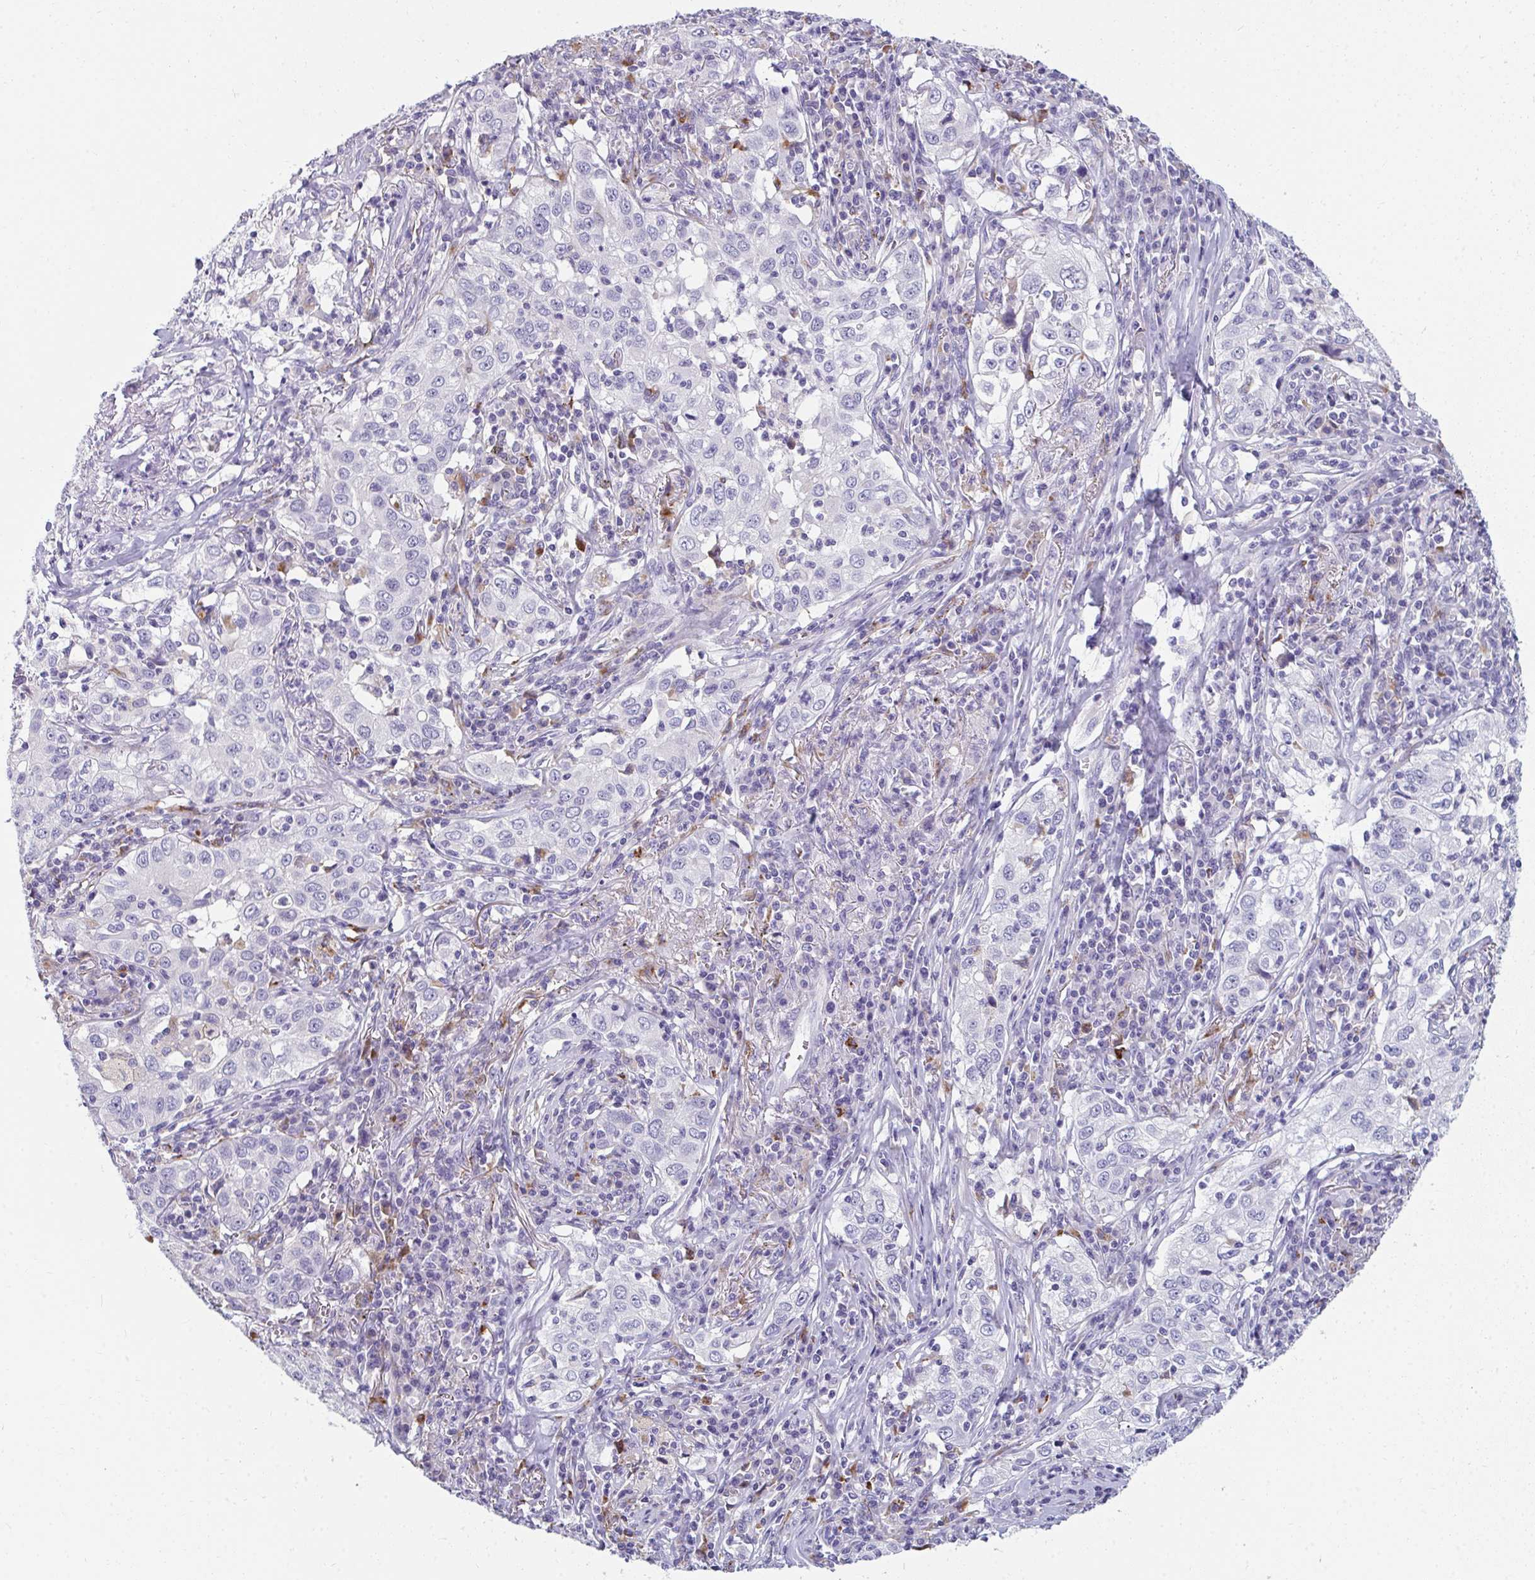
{"staining": {"intensity": "negative", "quantity": "none", "location": "none"}, "tissue": "lung cancer", "cell_type": "Tumor cells", "image_type": "cancer", "snomed": [{"axis": "morphology", "description": "Squamous cell carcinoma, NOS"}, {"axis": "topography", "description": "Lung"}], "caption": "This is a photomicrograph of IHC staining of lung squamous cell carcinoma, which shows no expression in tumor cells.", "gene": "EIF1AD", "patient": {"sex": "male", "age": 71}}